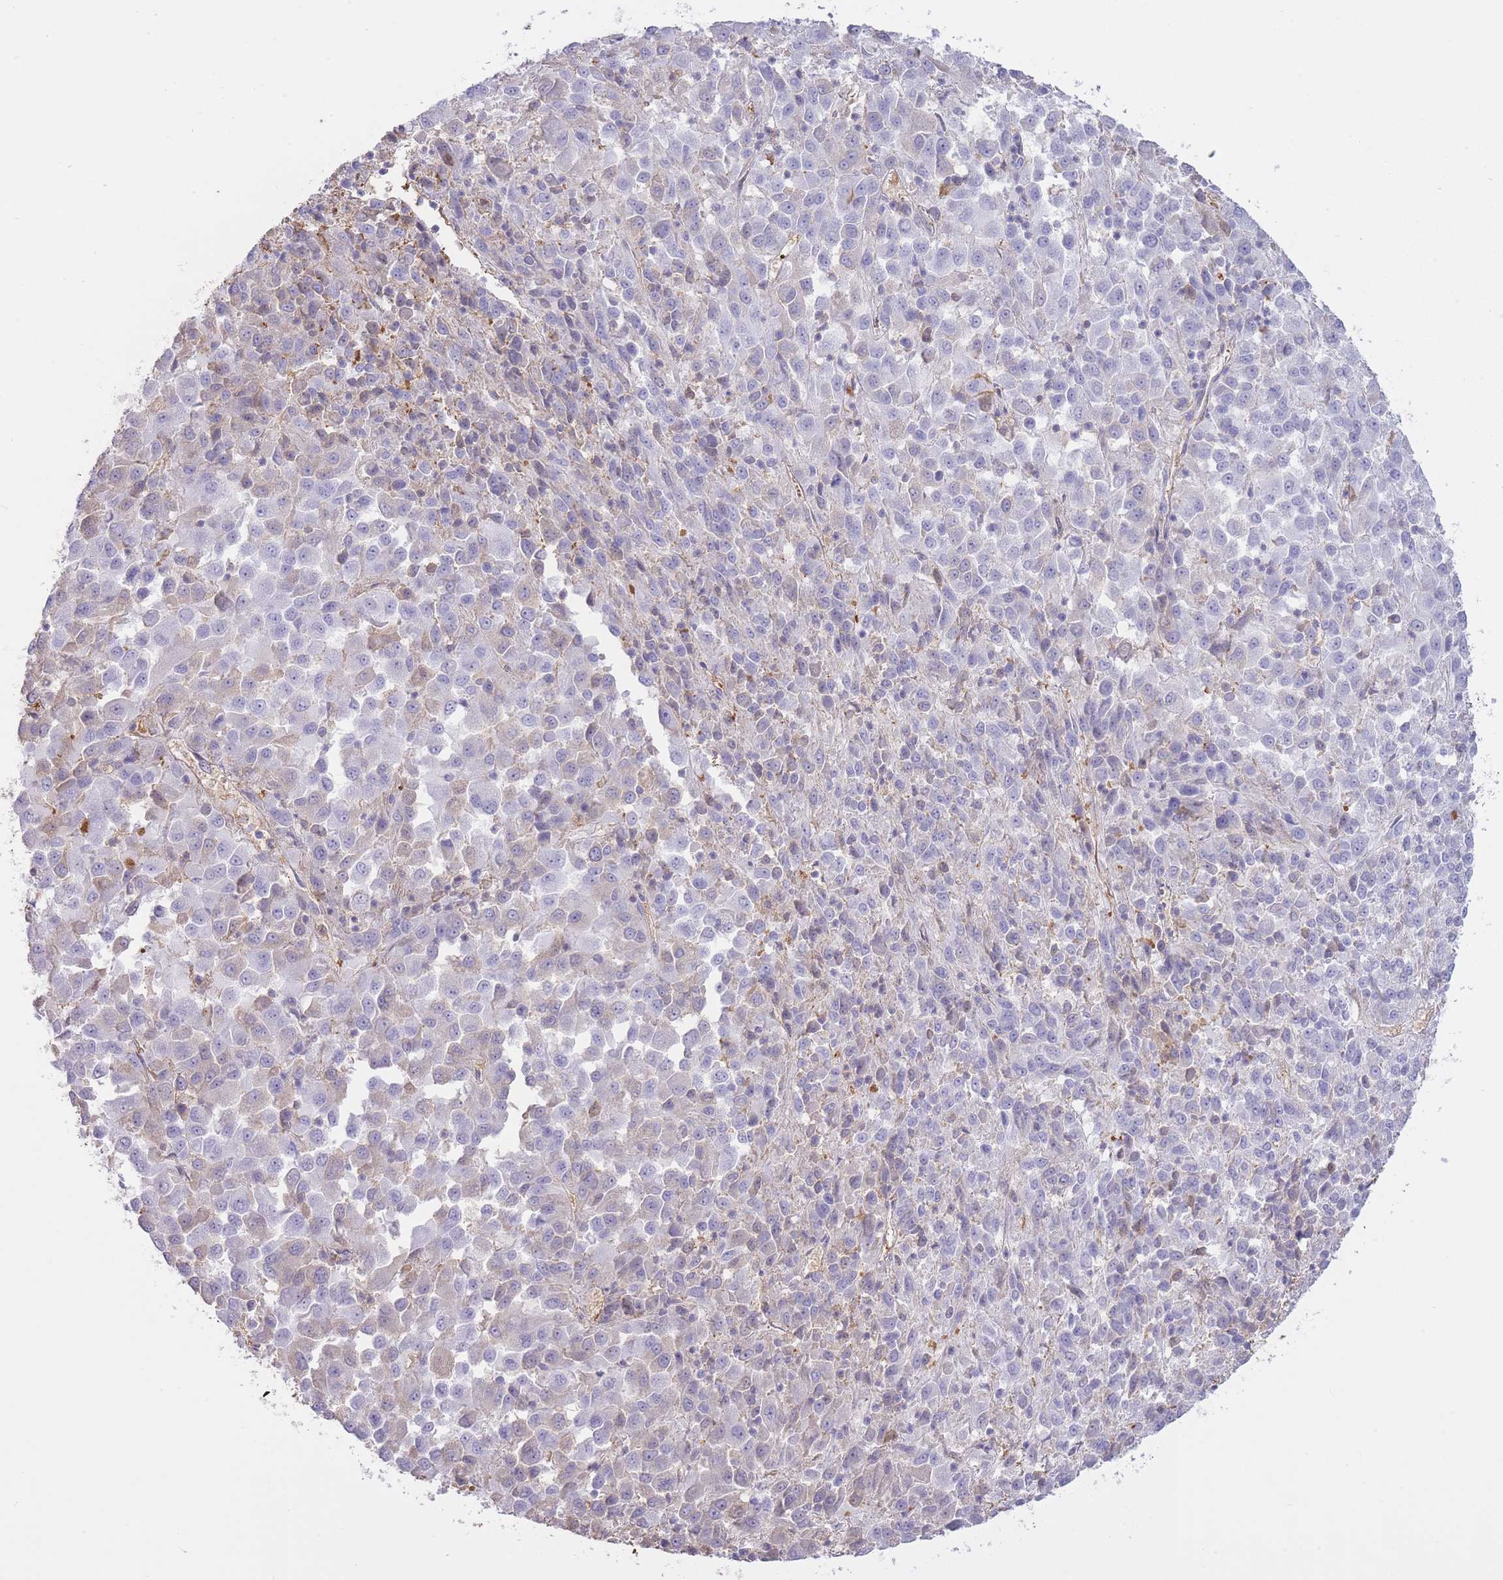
{"staining": {"intensity": "weak", "quantity": "<25%", "location": "cytoplasmic/membranous,nuclear"}, "tissue": "melanoma", "cell_type": "Tumor cells", "image_type": "cancer", "snomed": [{"axis": "morphology", "description": "Malignant melanoma, Metastatic site"}, {"axis": "topography", "description": "Lung"}], "caption": "Tumor cells are negative for brown protein staining in melanoma. (Brightfield microscopy of DAB immunohistochemistry at high magnification).", "gene": "AP3S2", "patient": {"sex": "male", "age": 64}}